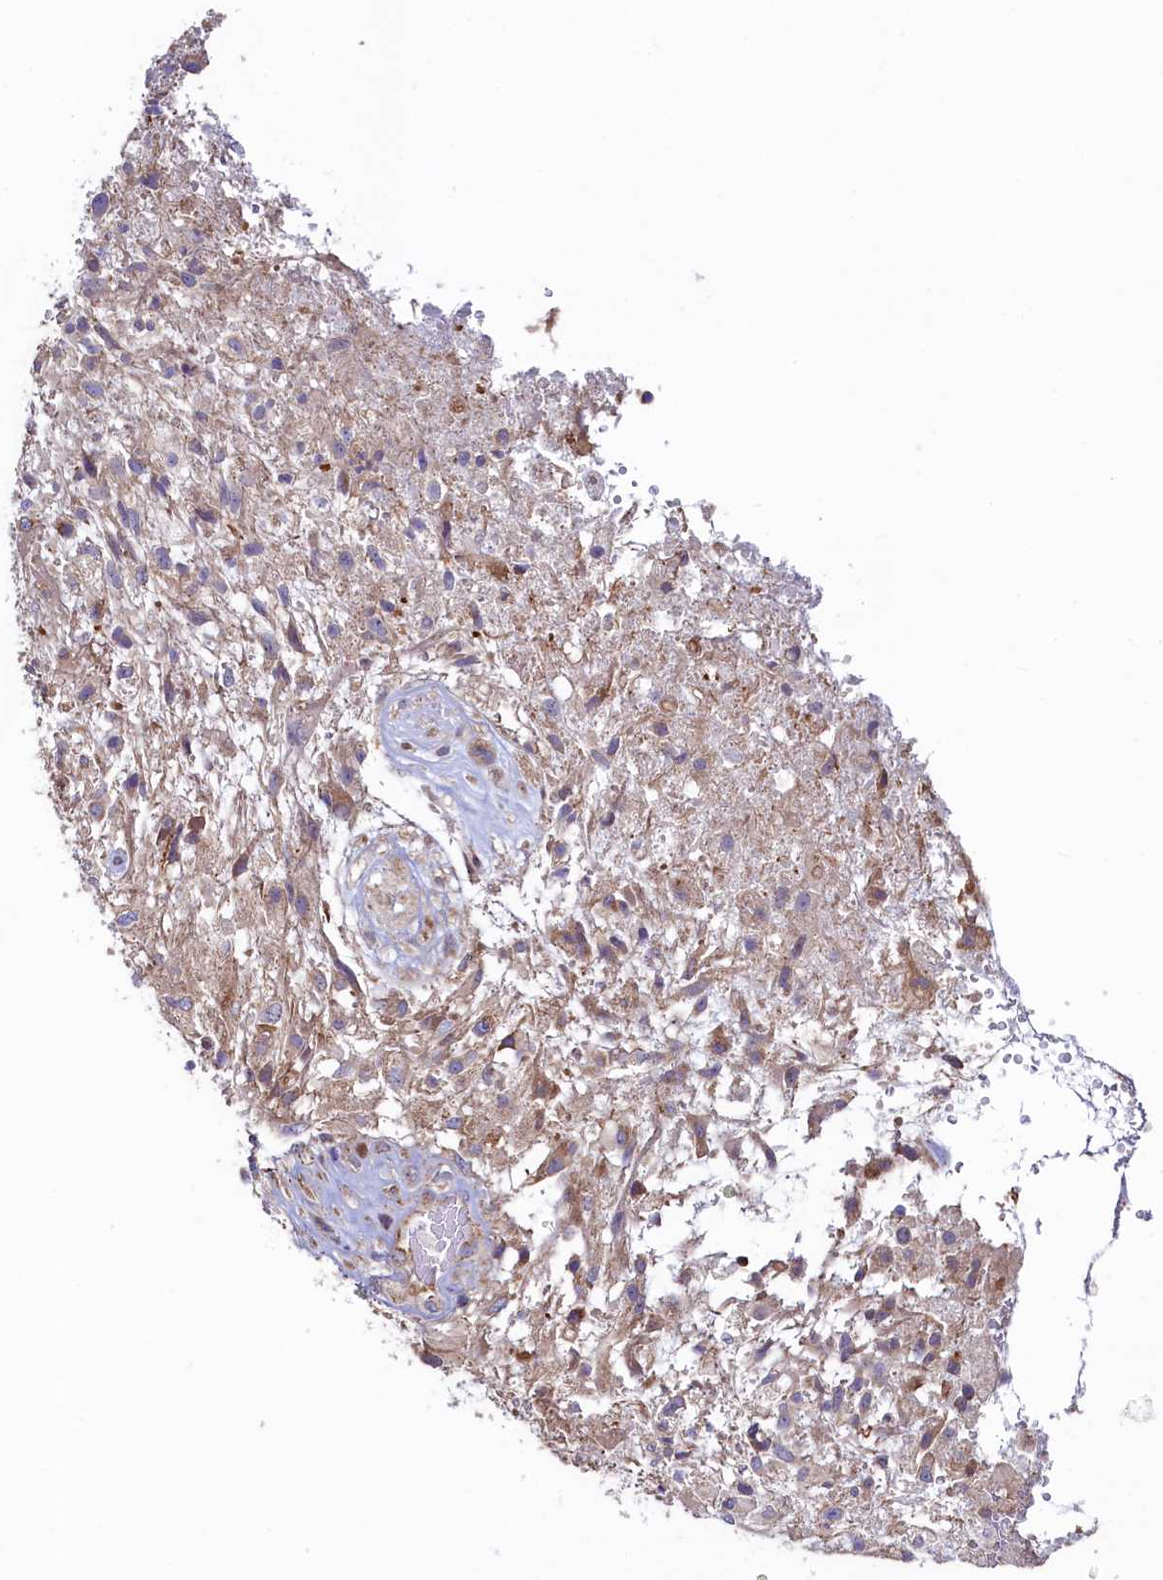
{"staining": {"intensity": "weak", "quantity": "25%-75%", "location": "cytoplasmic/membranous"}, "tissue": "glioma", "cell_type": "Tumor cells", "image_type": "cancer", "snomed": [{"axis": "morphology", "description": "Glioma, malignant, High grade"}, {"axis": "topography", "description": "Brain"}], "caption": "Protein staining of glioma tissue shows weak cytoplasmic/membranous positivity in about 25%-75% of tumor cells.", "gene": "SPATA2L", "patient": {"sex": "male", "age": 56}}